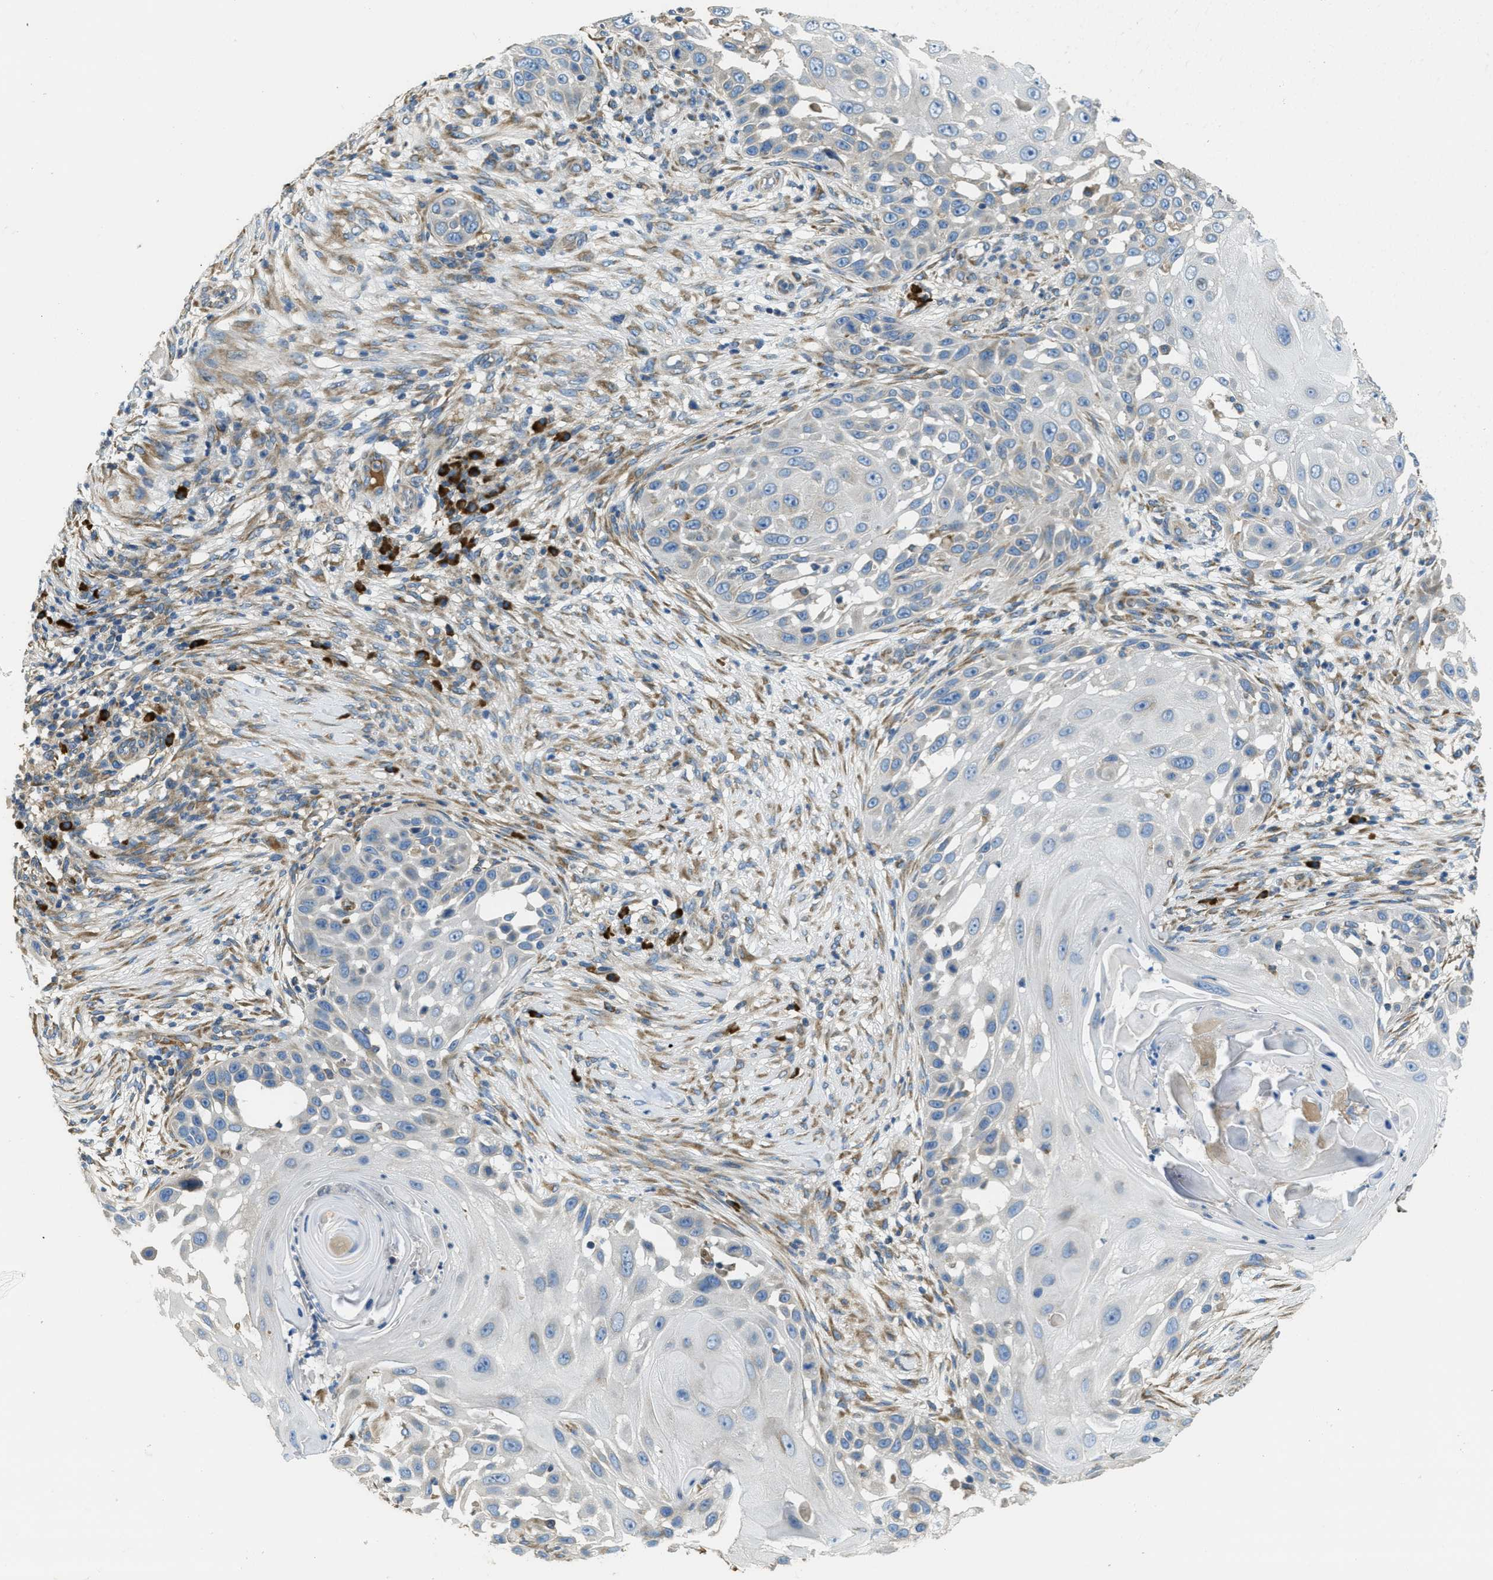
{"staining": {"intensity": "negative", "quantity": "none", "location": "none"}, "tissue": "skin cancer", "cell_type": "Tumor cells", "image_type": "cancer", "snomed": [{"axis": "morphology", "description": "Squamous cell carcinoma, NOS"}, {"axis": "topography", "description": "Skin"}], "caption": "Tumor cells show no significant staining in skin cancer. (Brightfield microscopy of DAB immunohistochemistry at high magnification).", "gene": "SSR1", "patient": {"sex": "female", "age": 44}}